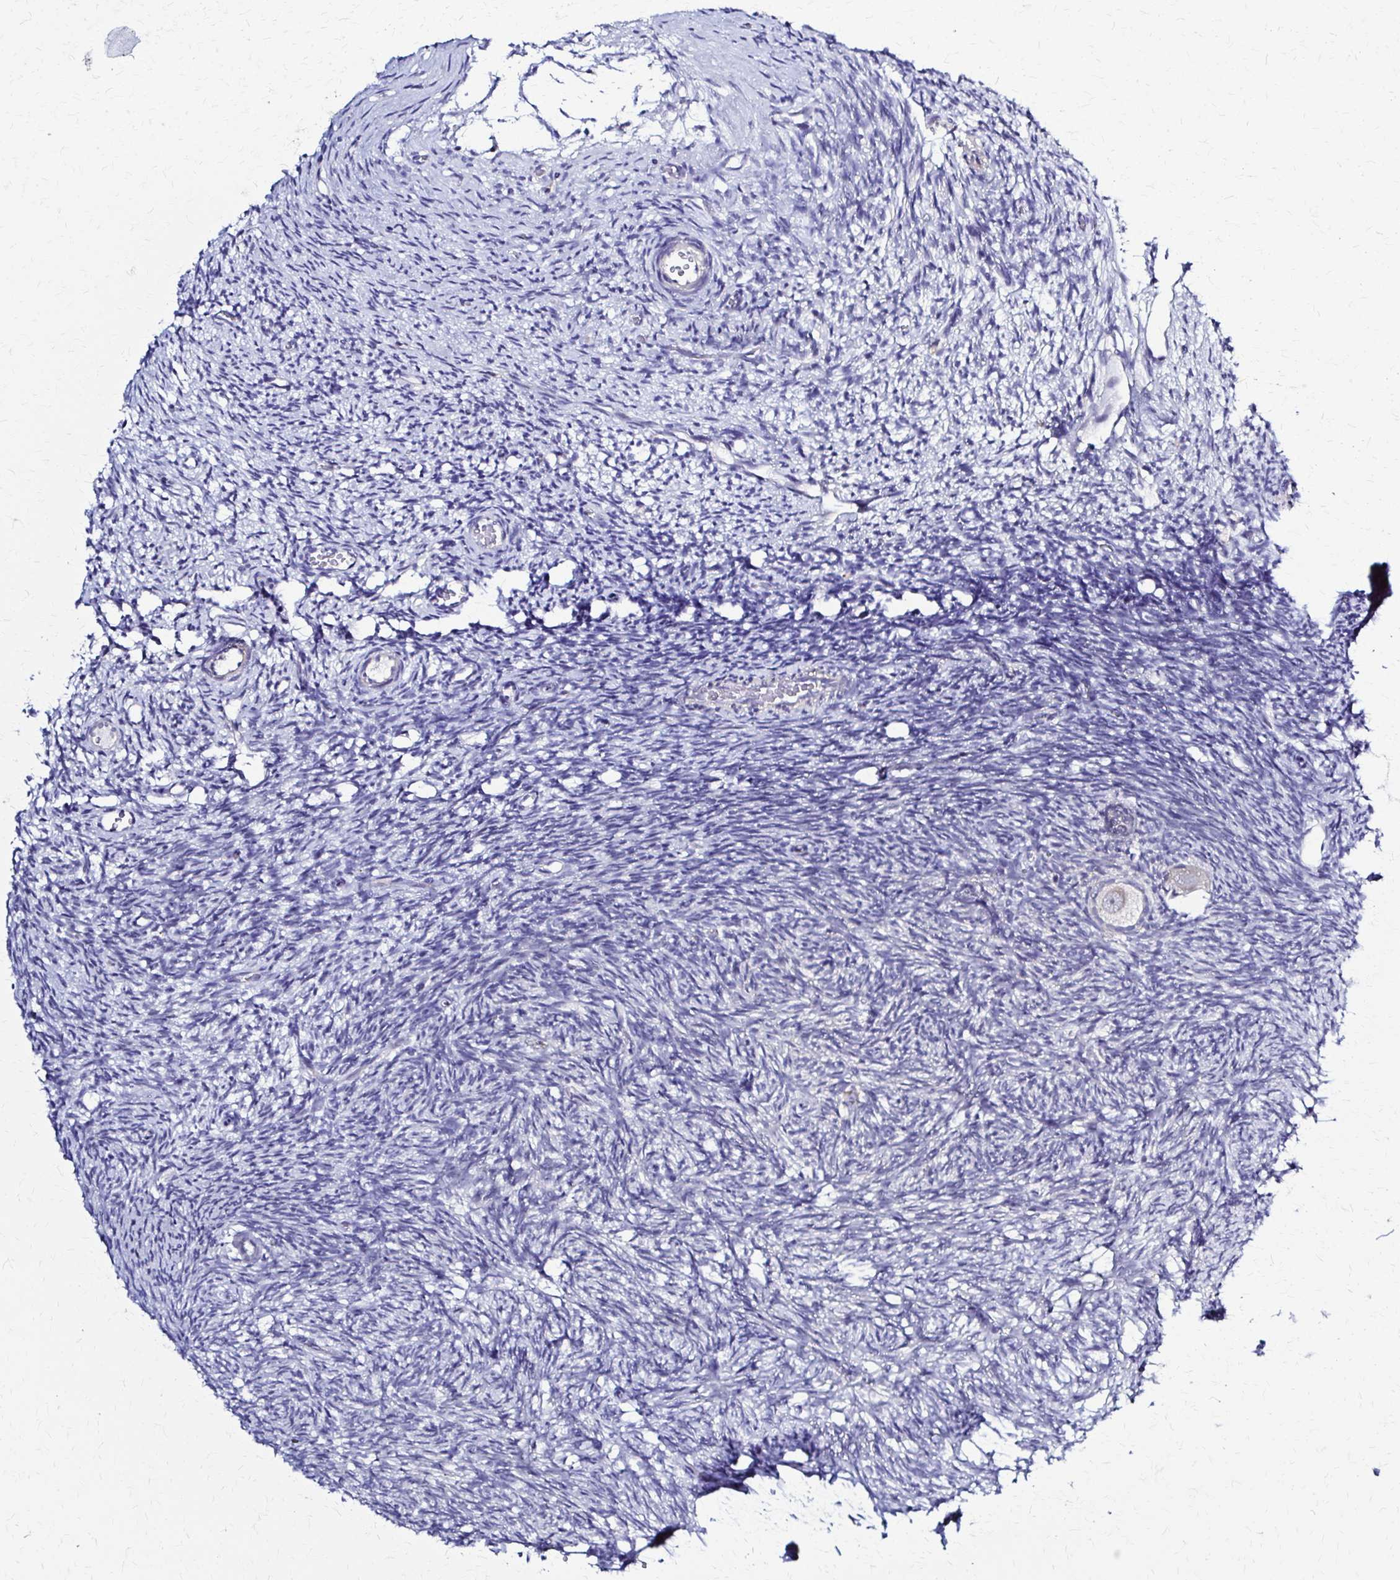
{"staining": {"intensity": "weak", "quantity": "25%-75%", "location": "cytoplasmic/membranous"}, "tissue": "ovary", "cell_type": "Follicle cells", "image_type": "normal", "snomed": [{"axis": "morphology", "description": "Normal tissue, NOS"}, {"axis": "topography", "description": "Ovary"}], "caption": "Ovary stained with immunohistochemistry (IHC) demonstrates weak cytoplasmic/membranous expression in approximately 25%-75% of follicle cells.", "gene": "RHOBTB2", "patient": {"sex": "female", "age": 34}}